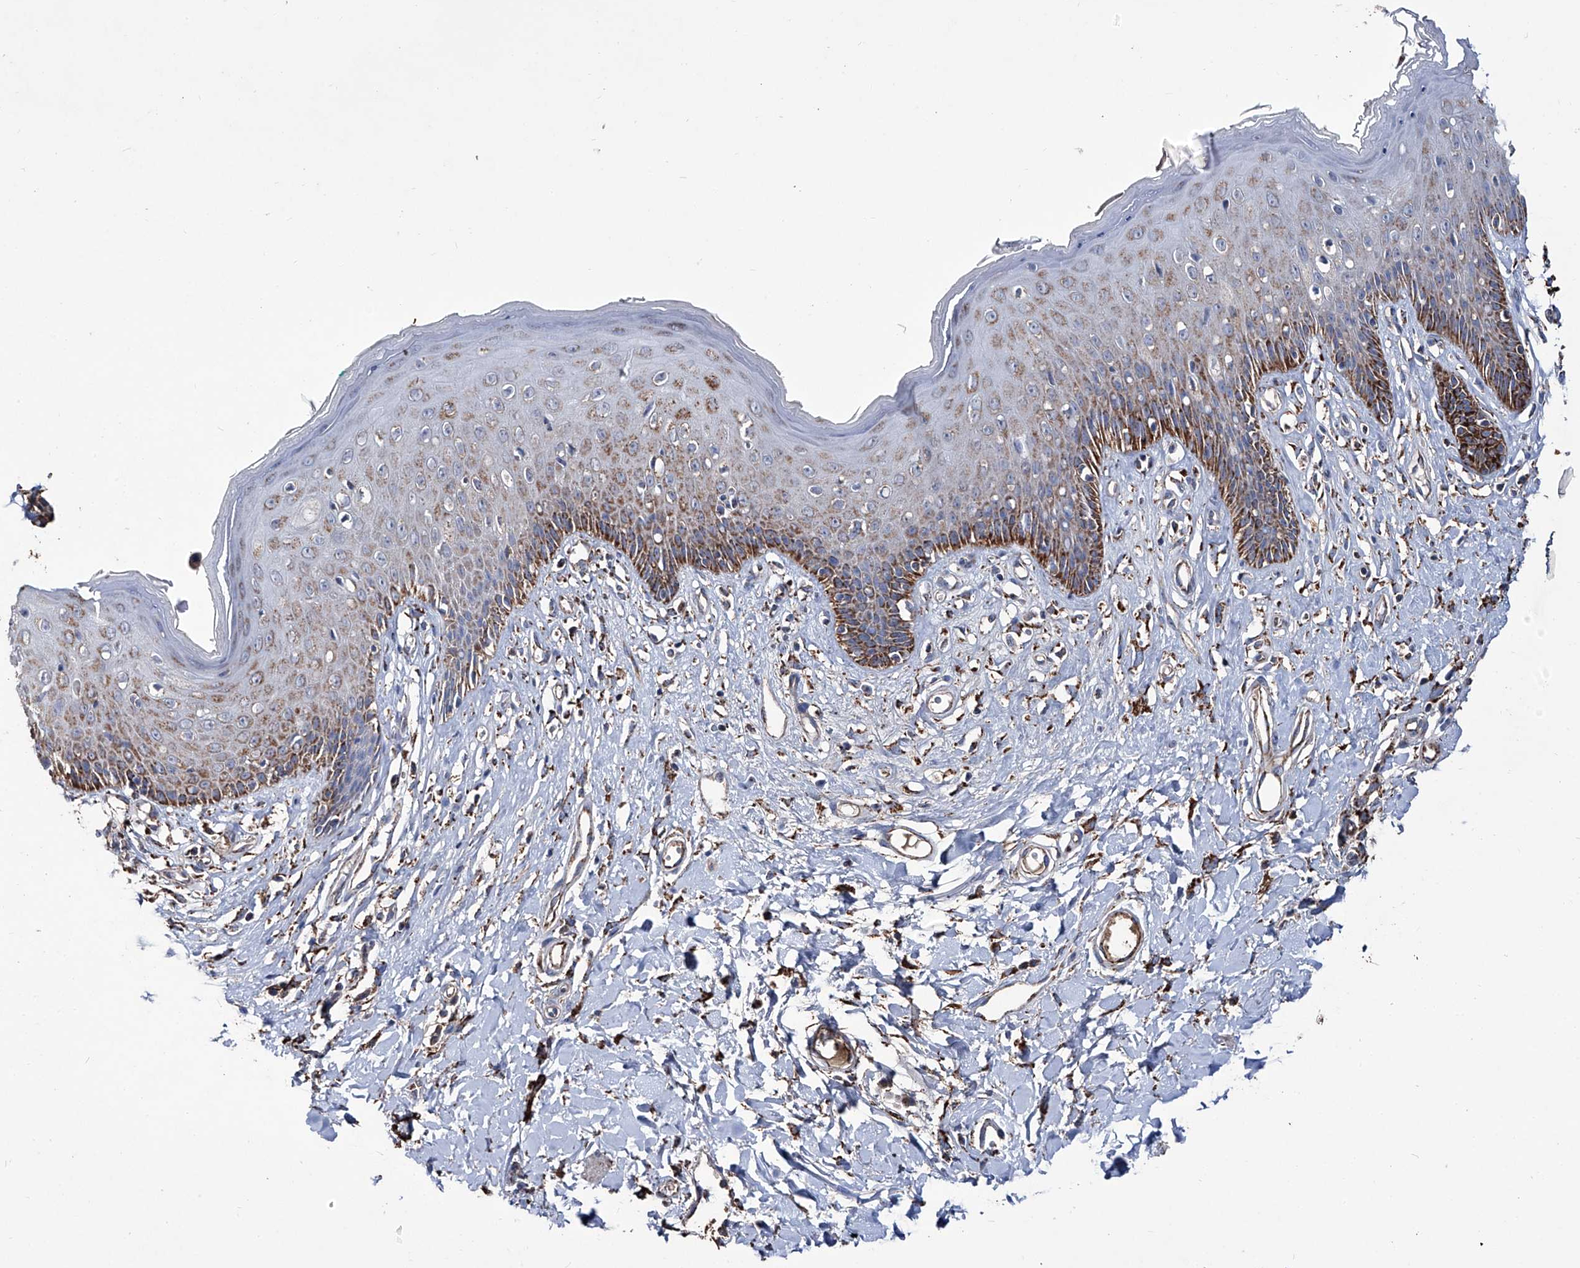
{"staining": {"intensity": "moderate", "quantity": ">75%", "location": "cytoplasmic/membranous"}, "tissue": "skin", "cell_type": "Epidermal cells", "image_type": "normal", "snomed": [{"axis": "morphology", "description": "Normal tissue, NOS"}, {"axis": "morphology", "description": "Squamous cell carcinoma, NOS"}, {"axis": "topography", "description": "Vulva"}], "caption": "Immunohistochemical staining of benign human skin demonstrates moderate cytoplasmic/membranous protein expression in approximately >75% of epidermal cells. (DAB IHC, brown staining for protein, blue staining for nuclei).", "gene": "NHS", "patient": {"sex": "female", "age": 85}}